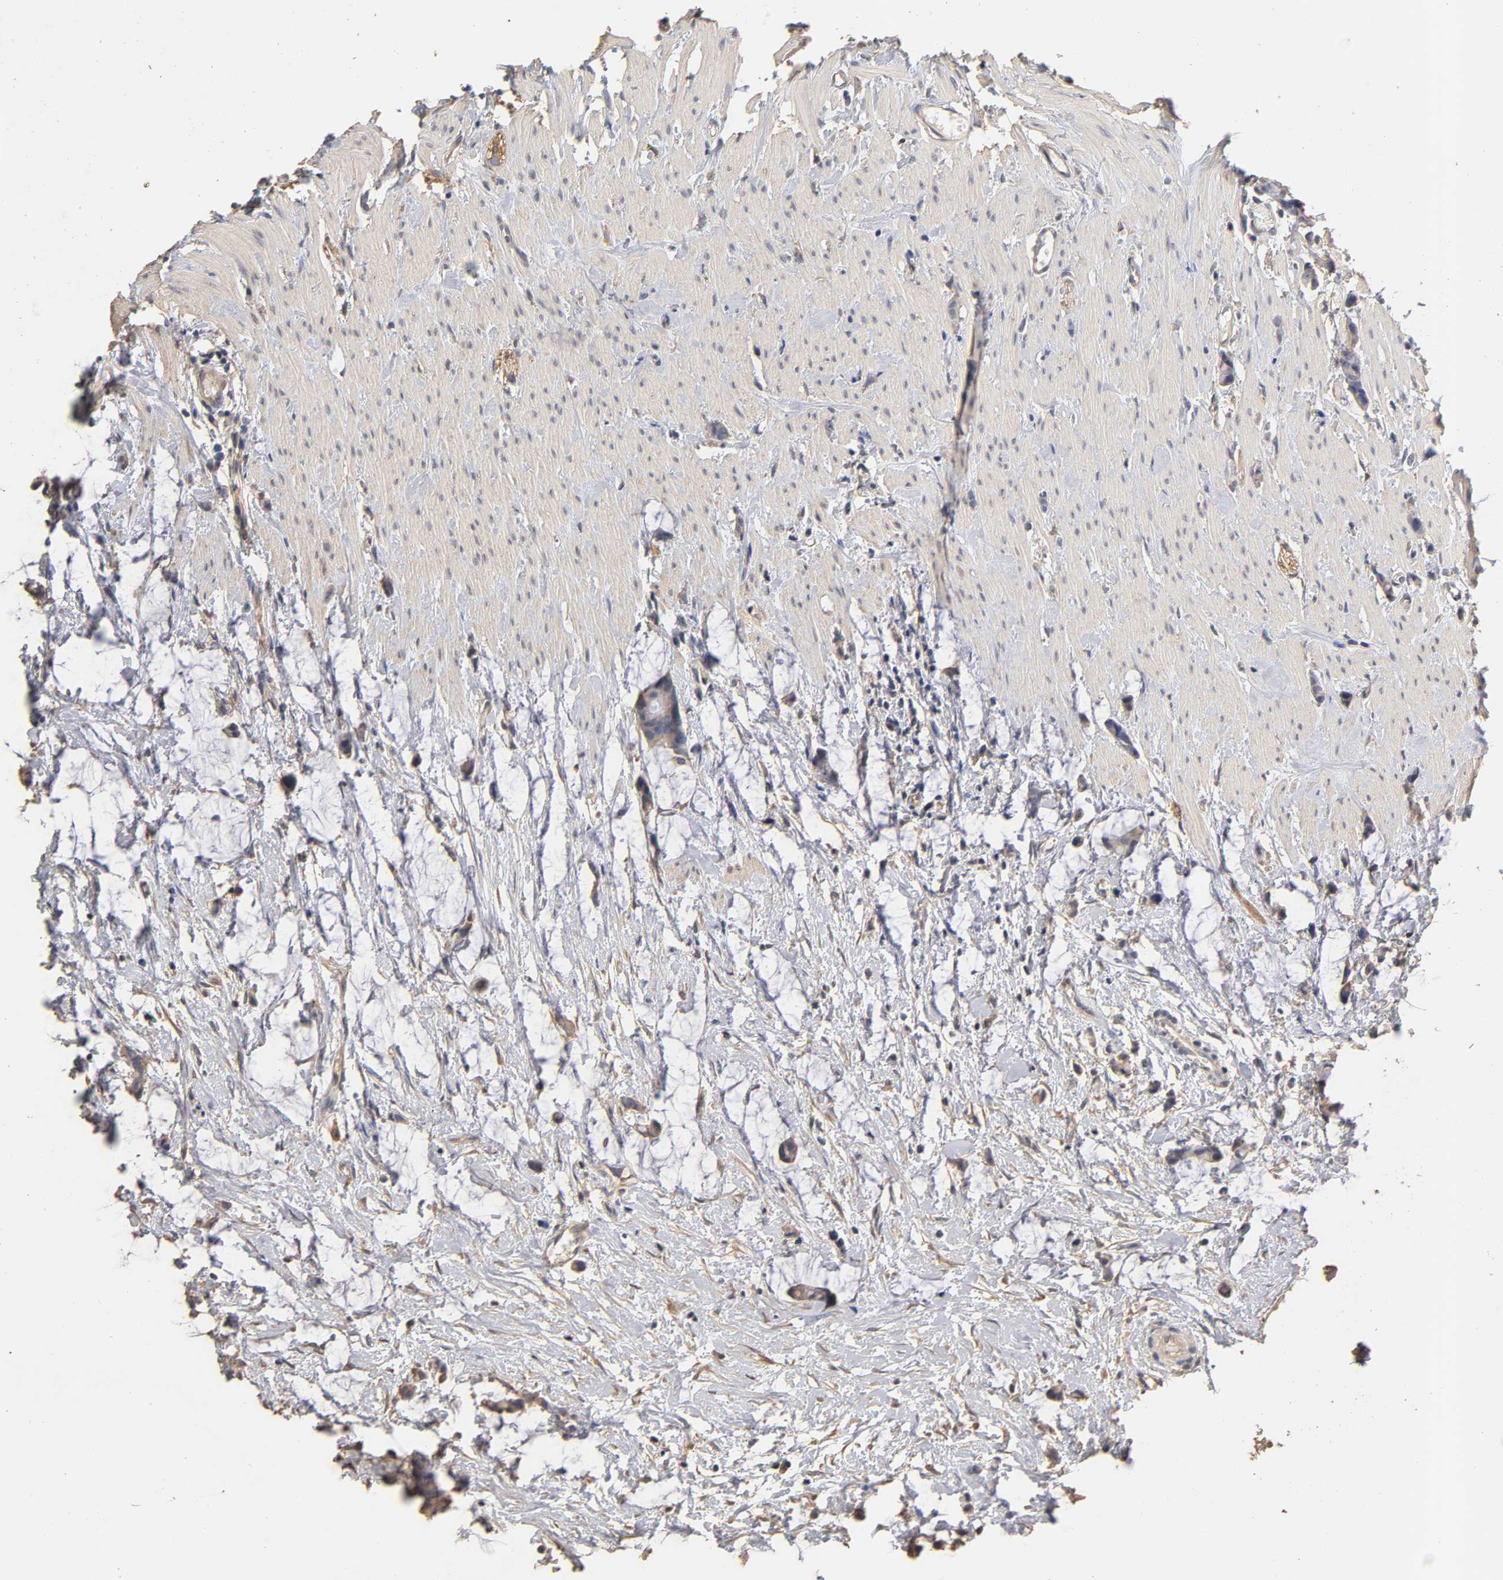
{"staining": {"intensity": "weak", "quantity": ">75%", "location": "cytoplasmic/membranous"}, "tissue": "colorectal cancer", "cell_type": "Tumor cells", "image_type": "cancer", "snomed": [{"axis": "morphology", "description": "Adenocarcinoma, NOS"}, {"axis": "topography", "description": "Colon"}], "caption": "Colorectal cancer (adenocarcinoma) was stained to show a protein in brown. There is low levels of weak cytoplasmic/membranous expression in about >75% of tumor cells. The staining was performed using DAB (3,3'-diaminobenzidine), with brown indicating positive protein expression. Nuclei are stained blue with hematoxylin.", "gene": "VSIG4", "patient": {"sex": "male", "age": 14}}